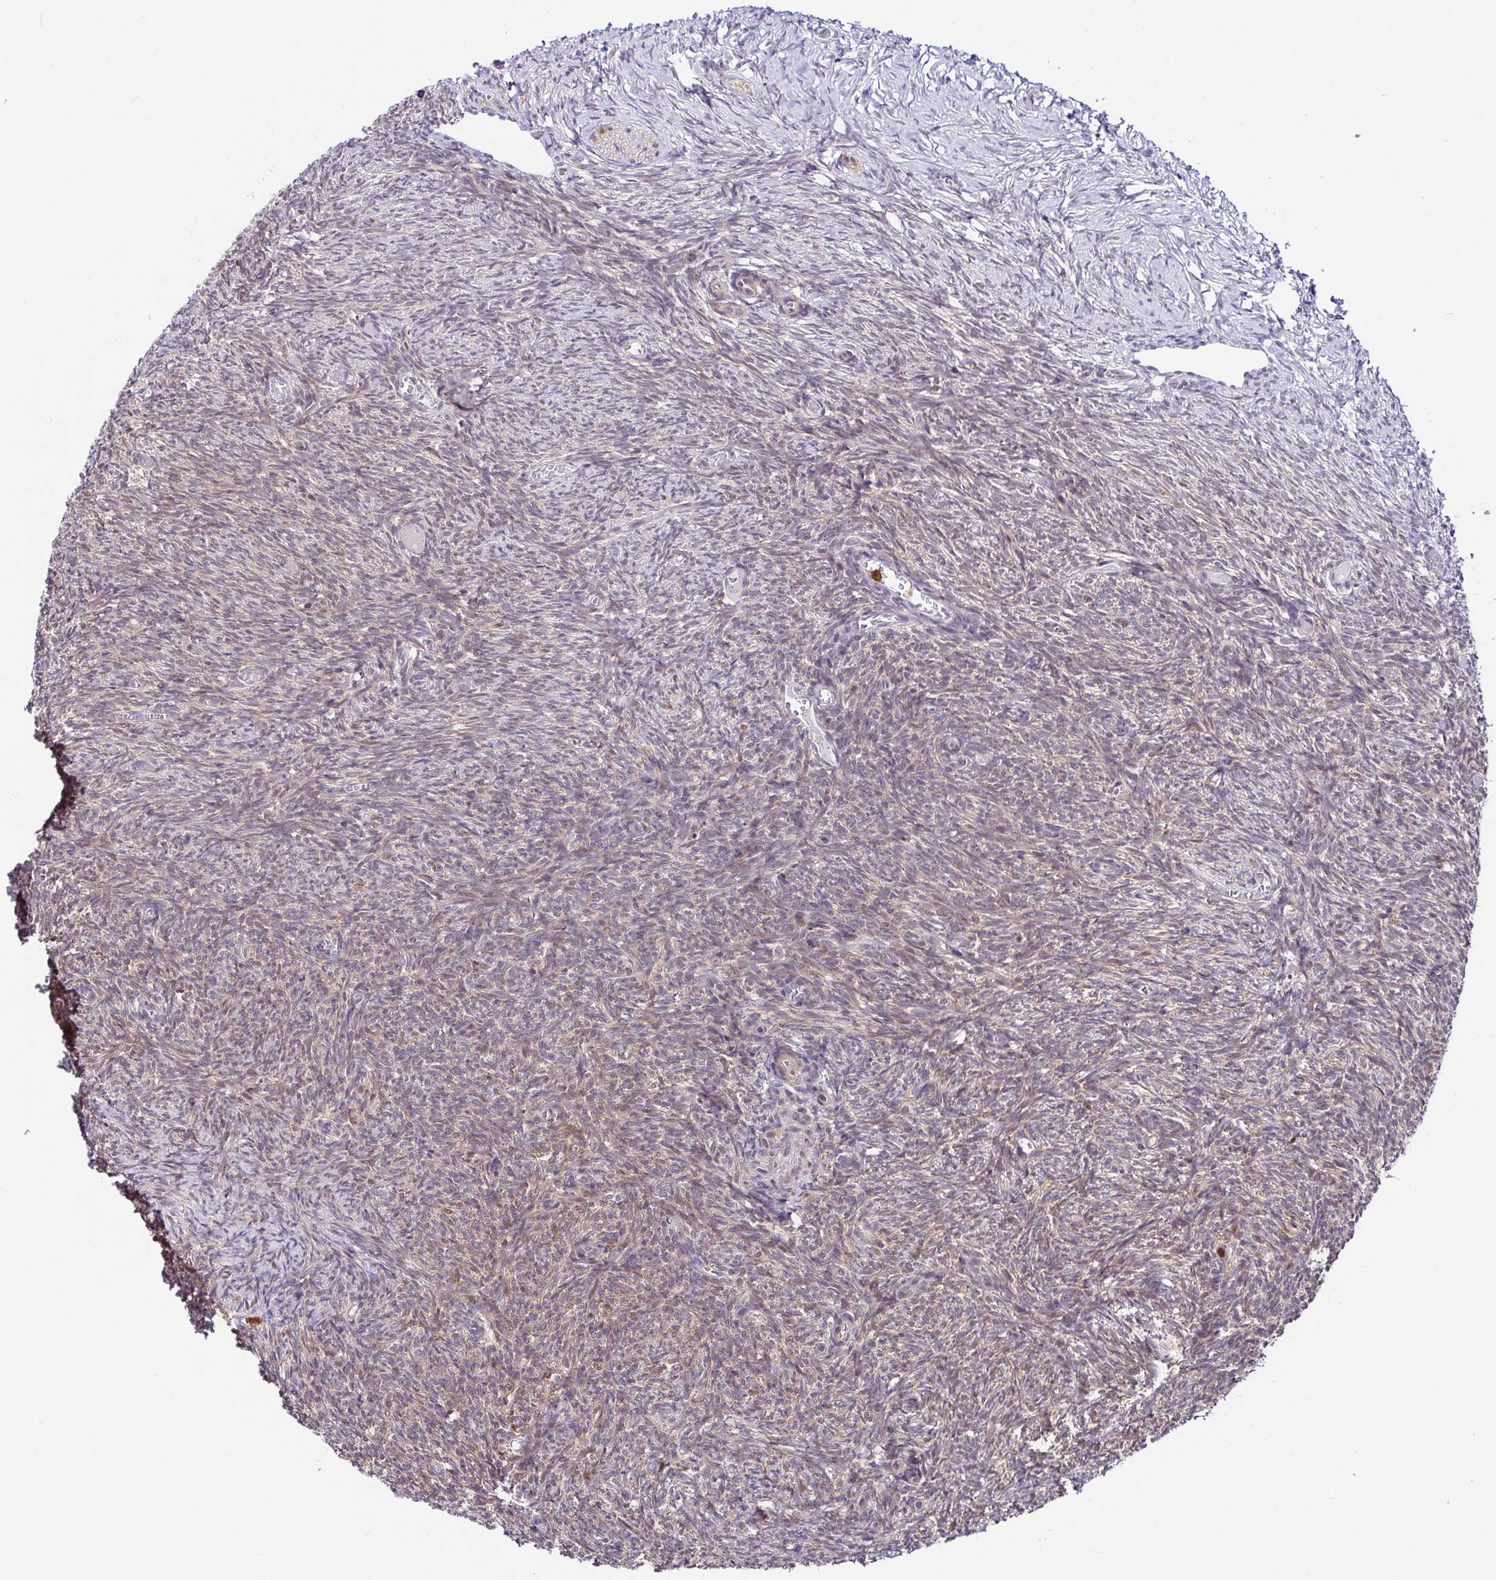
{"staining": {"intensity": "moderate", "quantity": ">75%", "location": "cytoplasmic/membranous"}, "tissue": "ovary", "cell_type": "Follicle cells", "image_type": "normal", "snomed": [{"axis": "morphology", "description": "Normal tissue, NOS"}, {"axis": "topography", "description": "Ovary"}], "caption": "Human ovary stained for a protein (brown) shows moderate cytoplasmic/membranous positive expression in about >75% of follicle cells.", "gene": "PIN4", "patient": {"sex": "female", "age": 39}}